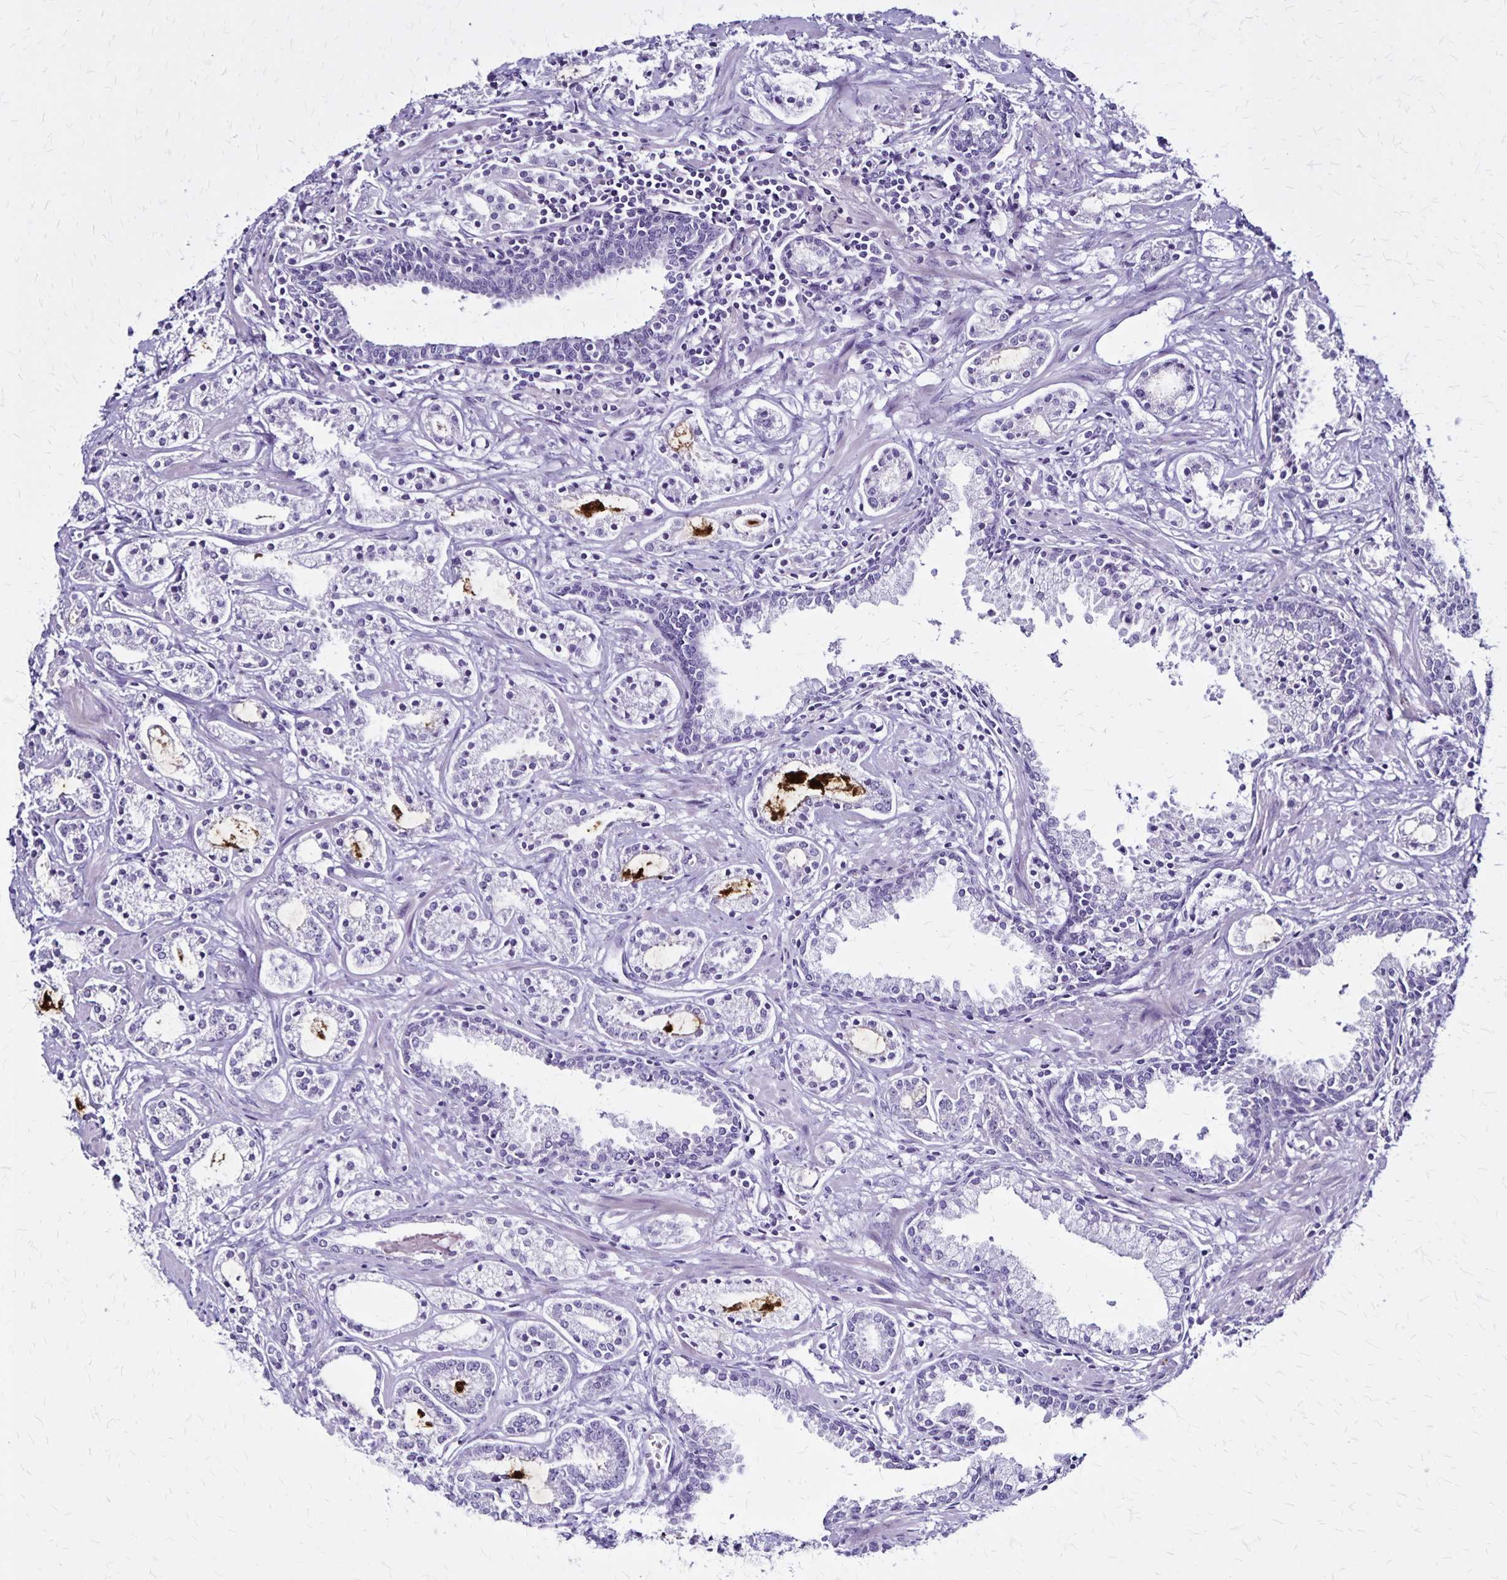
{"staining": {"intensity": "negative", "quantity": "none", "location": "none"}, "tissue": "prostate cancer", "cell_type": "Tumor cells", "image_type": "cancer", "snomed": [{"axis": "morphology", "description": "Adenocarcinoma, Medium grade"}, {"axis": "topography", "description": "Prostate"}], "caption": "A high-resolution photomicrograph shows IHC staining of adenocarcinoma (medium-grade) (prostate), which displays no significant positivity in tumor cells. Brightfield microscopy of immunohistochemistry (IHC) stained with DAB (brown) and hematoxylin (blue), captured at high magnification.", "gene": "PLXNA4", "patient": {"sex": "male", "age": 57}}